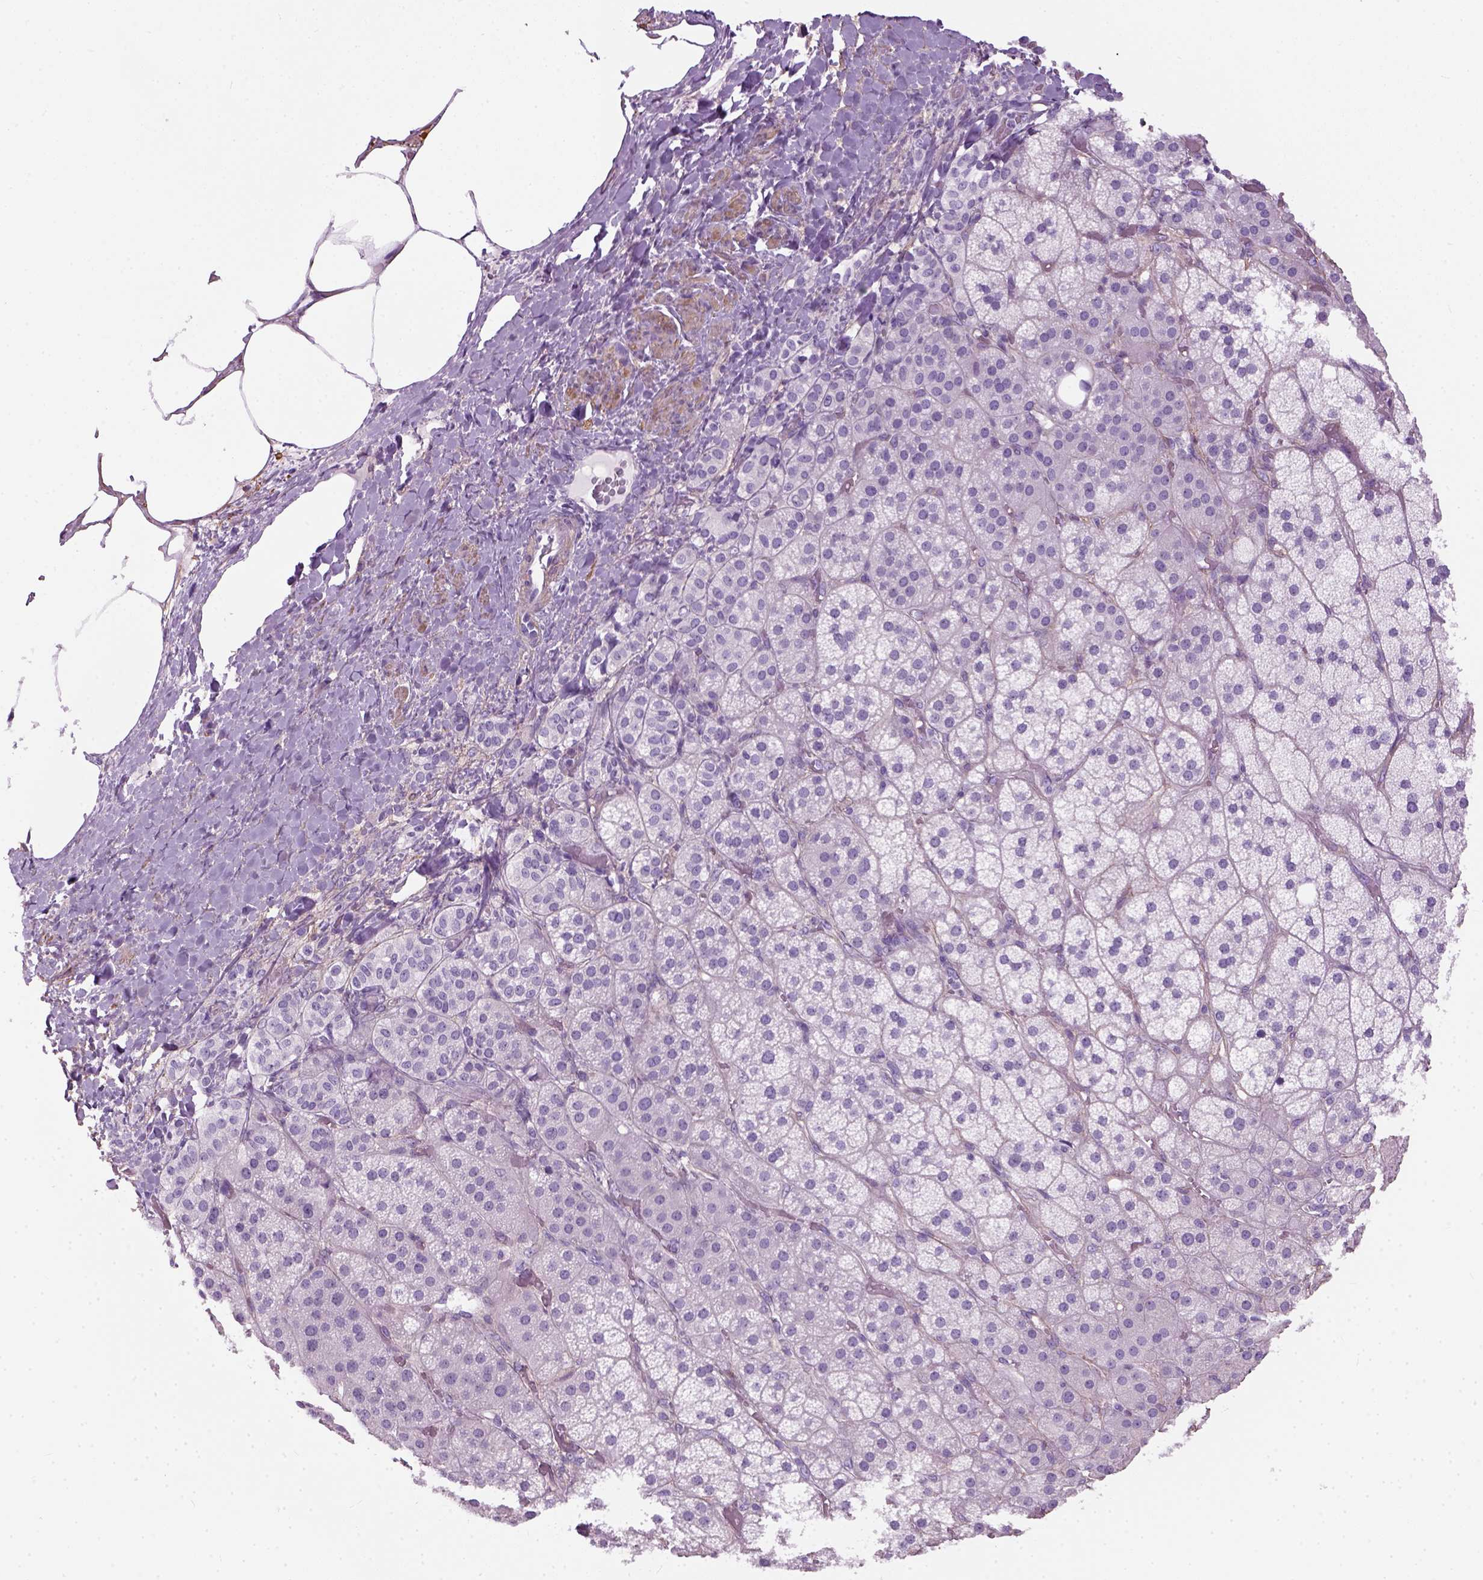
{"staining": {"intensity": "negative", "quantity": "none", "location": "none"}, "tissue": "adrenal gland", "cell_type": "Glandular cells", "image_type": "normal", "snomed": [{"axis": "morphology", "description": "Normal tissue, NOS"}, {"axis": "topography", "description": "Adrenal gland"}], "caption": "A photomicrograph of adrenal gland stained for a protein displays no brown staining in glandular cells.", "gene": "FAM161A", "patient": {"sex": "male", "age": 57}}